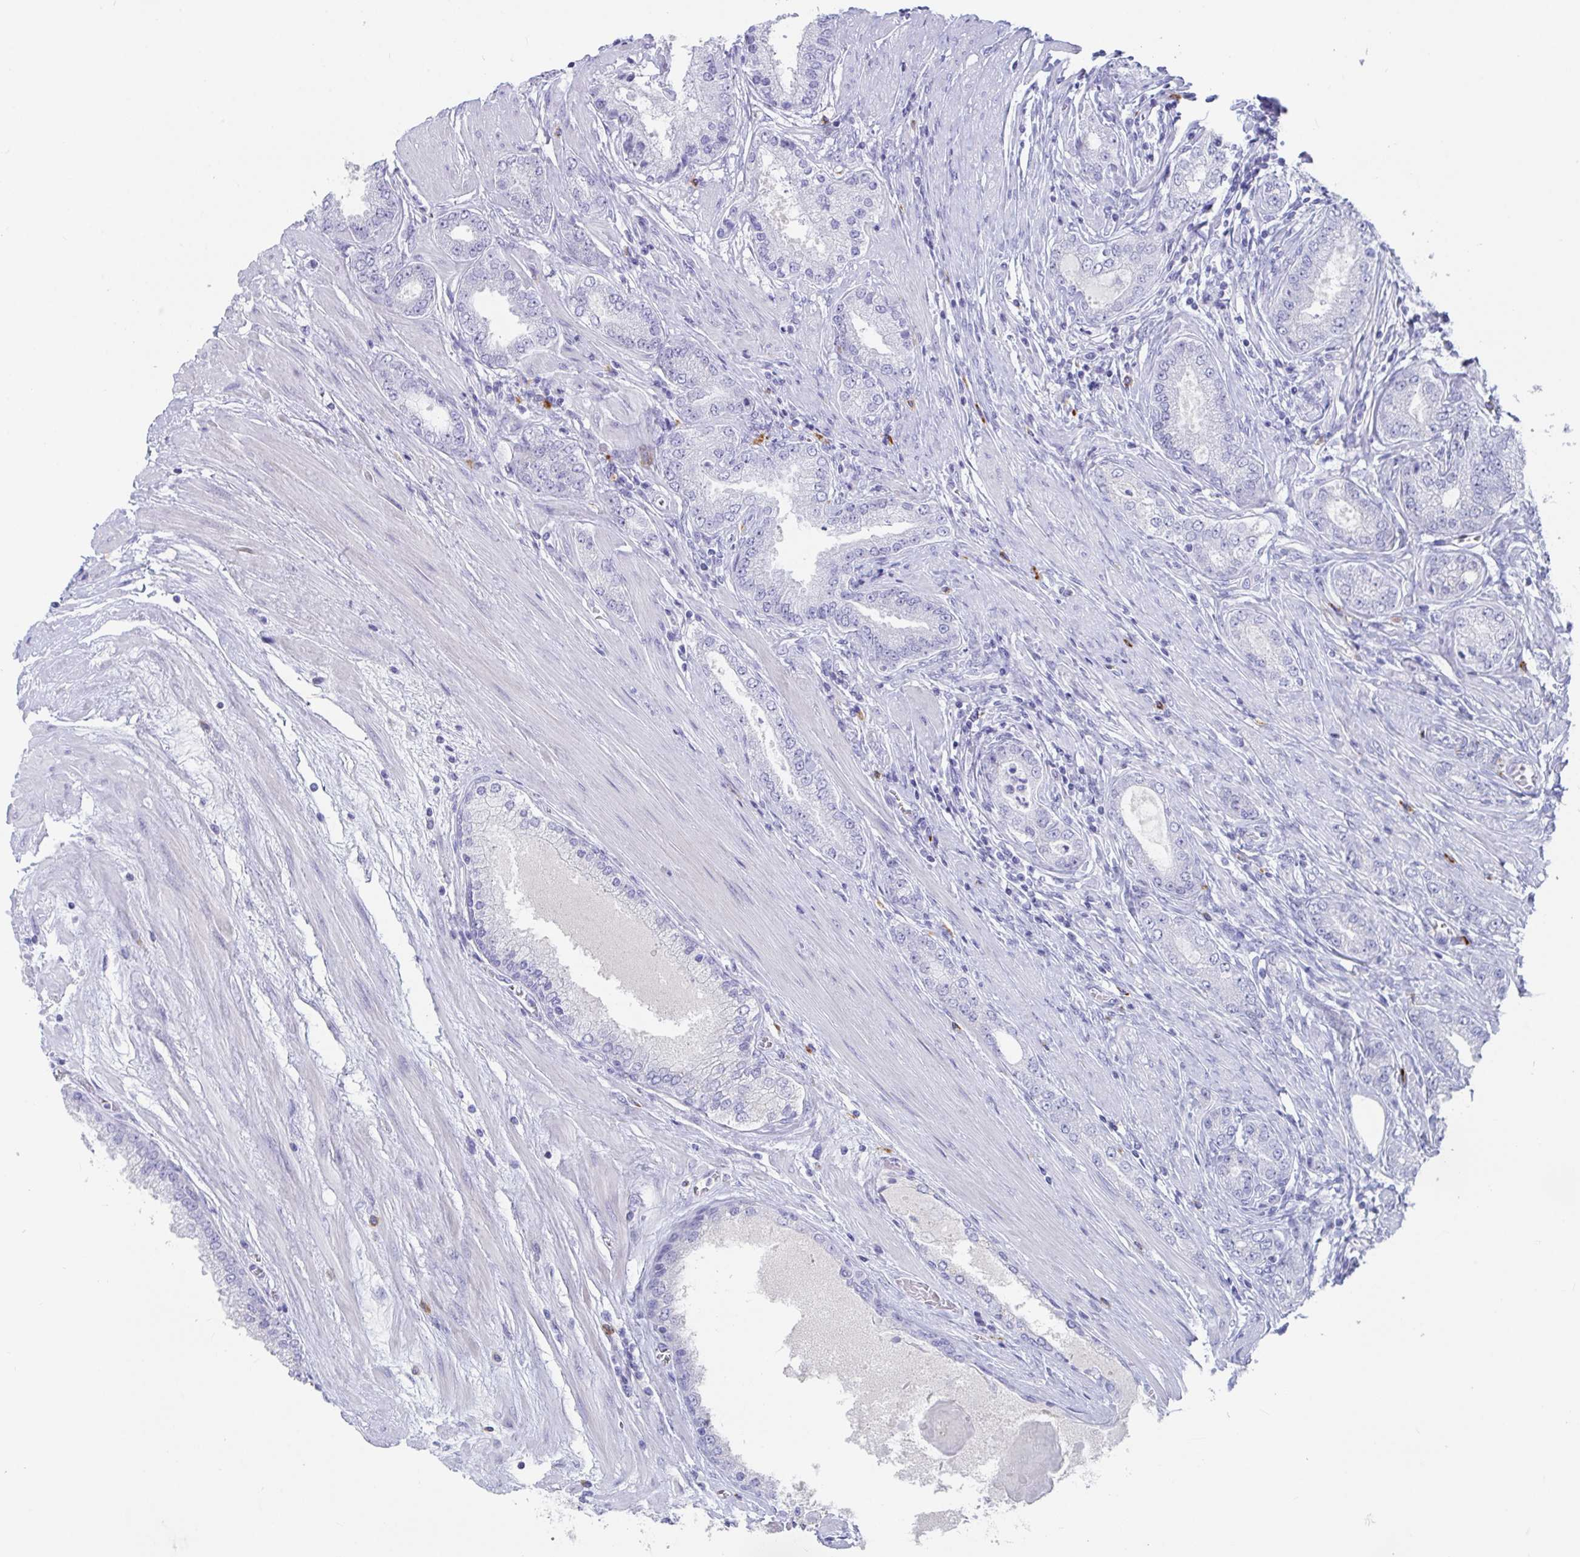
{"staining": {"intensity": "negative", "quantity": "none", "location": "none"}, "tissue": "prostate cancer", "cell_type": "Tumor cells", "image_type": "cancer", "snomed": [{"axis": "morphology", "description": "Adenocarcinoma, High grade"}, {"axis": "topography", "description": "Prostate"}], "caption": "Human prostate high-grade adenocarcinoma stained for a protein using immunohistochemistry (IHC) demonstrates no staining in tumor cells.", "gene": "PLA2G1B", "patient": {"sex": "male", "age": 67}}